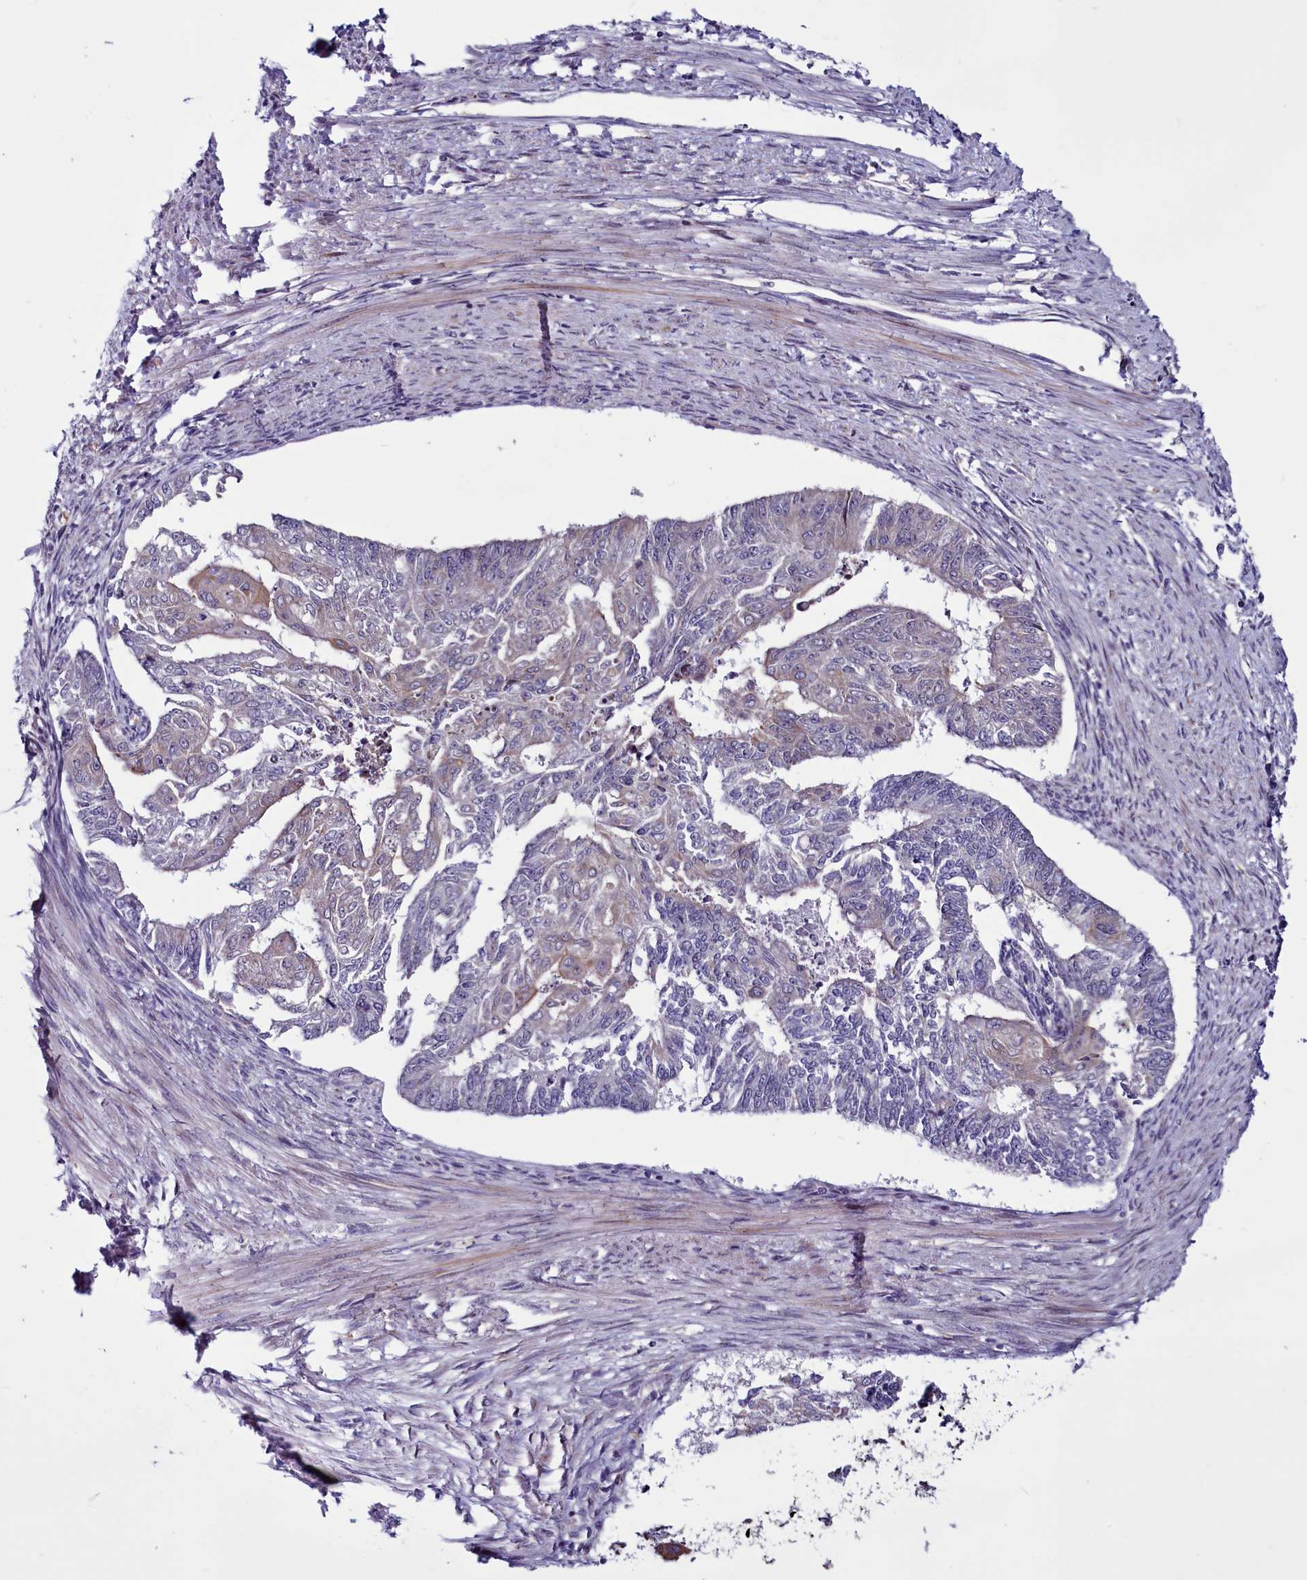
{"staining": {"intensity": "negative", "quantity": "none", "location": "none"}, "tissue": "endometrial cancer", "cell_type": "Tumor cells", "image_type": "cancer", "snomed": [{"axis": "morphology", "description": "Adenocarcinoma, NOS"}, {"axis": "topography", "description": "Endometrium"}], "caption": "Immunohistochemical staining of endometrial cancer (adenocarcinoma) reveals no significant staining in tumor cells.", "gene": "MCRIP1", "patient": {"sex": "female", "age": 32}}